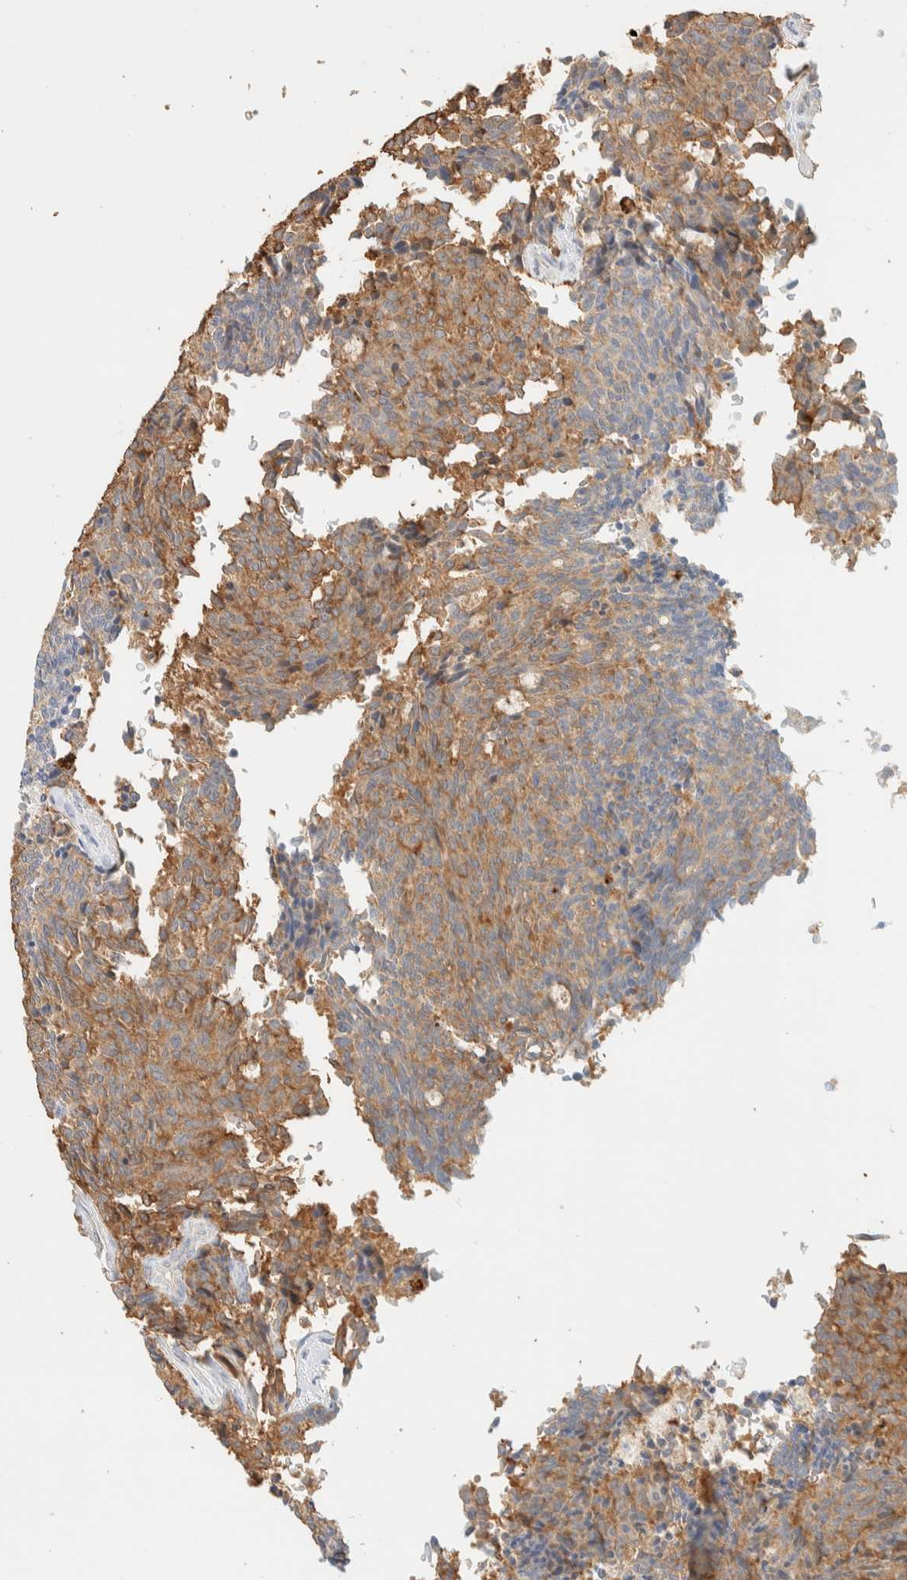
{"staining": {"intensity": "moderate", "quantity": ">75%", "location": "cytoplasmic/membranous"}, "tissue": "carcinoid", "cell_type": "Tumor cells", "image_type": "cancer", "snomed": [{"axis": "morphology", "description": "Carcinoid, malignant, NOS"}, {"axis": "topography", "description": "Pancreas"}], "caption": "This histopathology image exhibits immunohistochemistry (IHC) staining of human carcinoid, with medium moderate cytoplasmic/membranous expression in about >75% of tumor cells.", "gene": "TBC1D8B", "patient": {"sex": "female", "age": 54}}